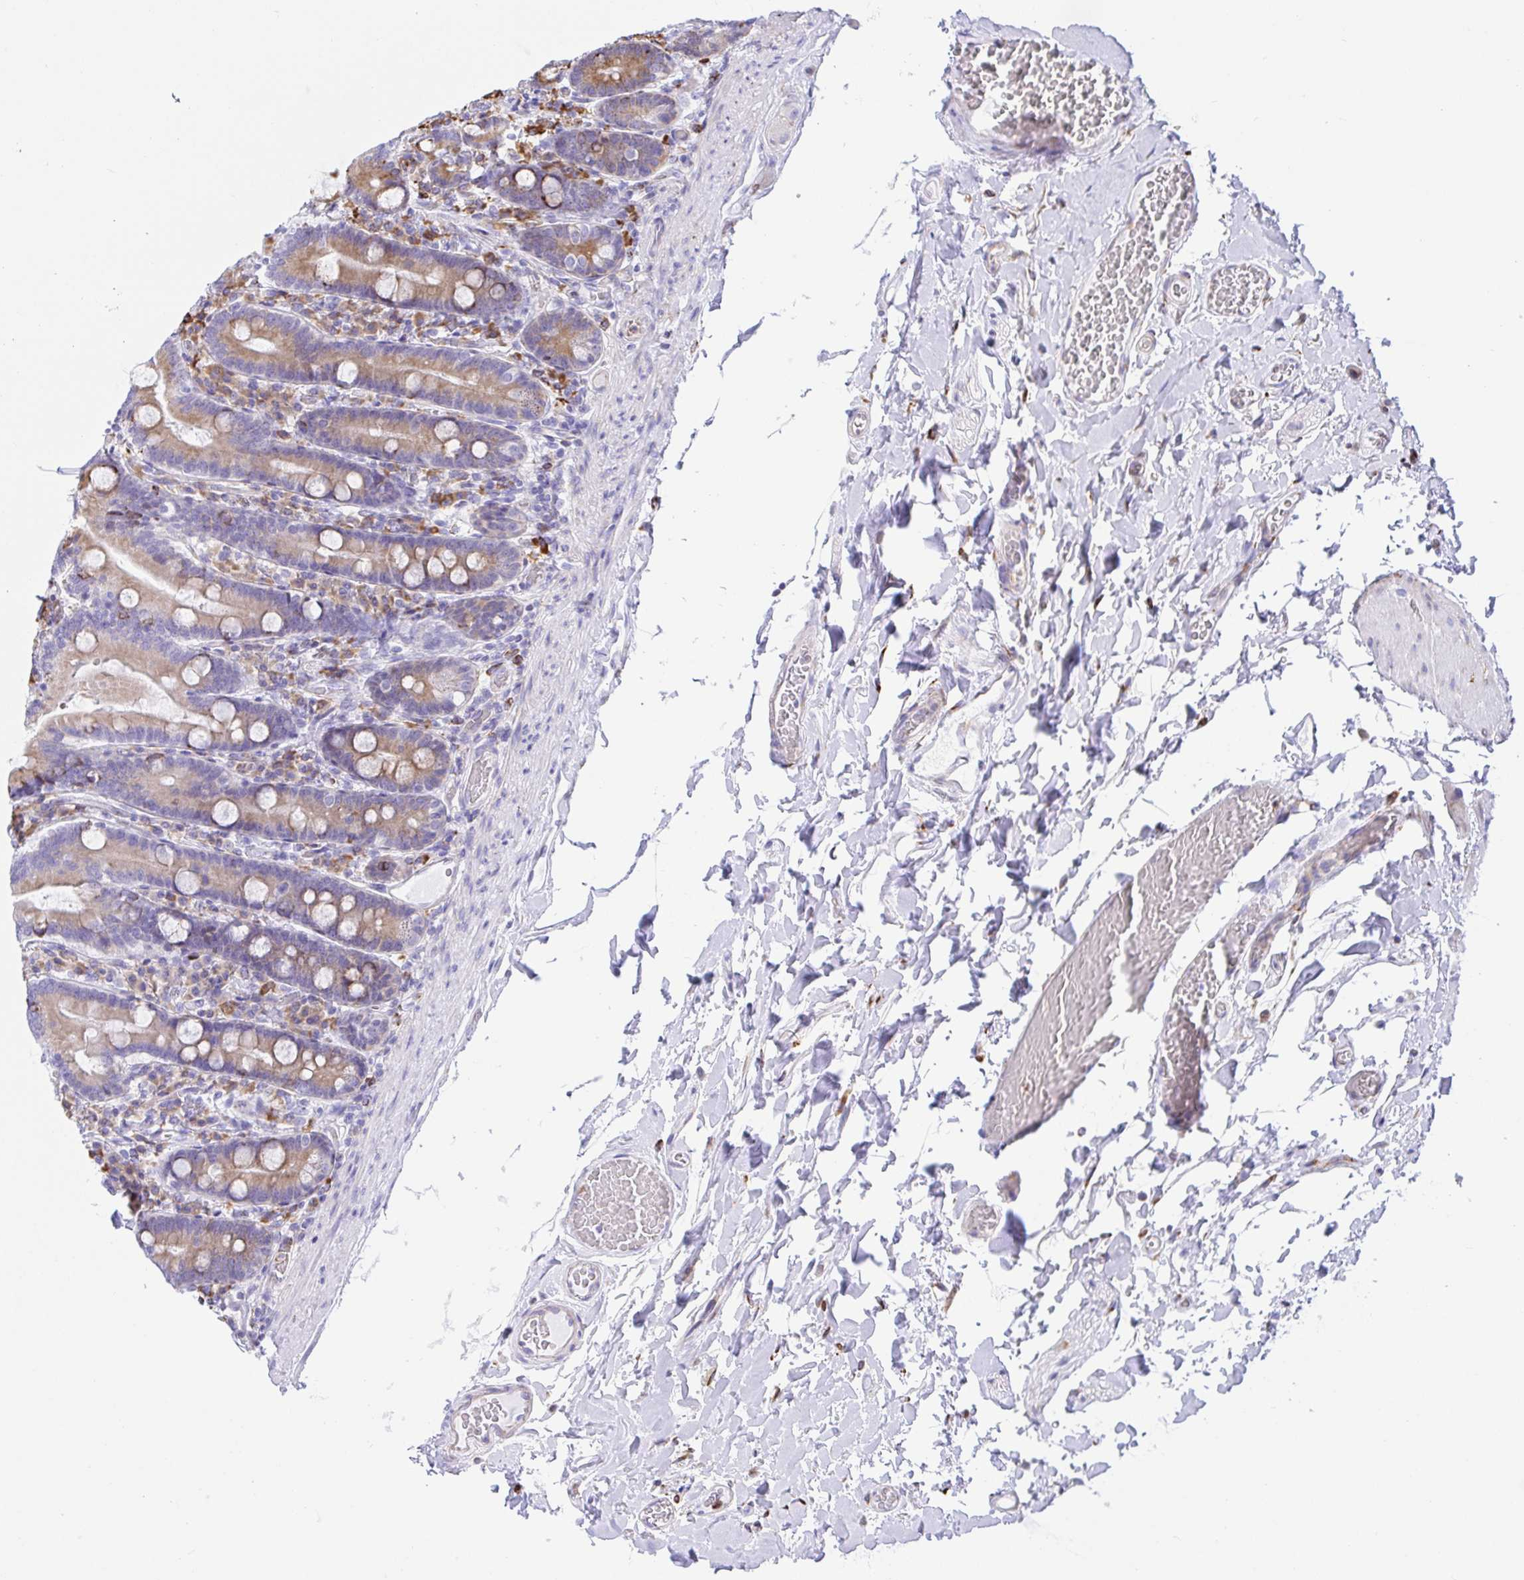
{"staining": {"intensity": "moderate", "quantity": "25%-75%", "location": "cytoplasmic/membranous"}, "tissue": "duodenum", "cell_type": "Glandular cells", "image_type": "normal", "snomed": [{"axis": "morphology", "description": "Normal tissue, NOS"}, {"axis": "topography", "description": "Duodenum"}], "caption": "A brown stain highlights moderate cytoplasmic/membranous positivity of a protein in glandular cells of benign human duodenum.", "gene": "CLGN", "patient": {"sex": "female", "age": 62}}